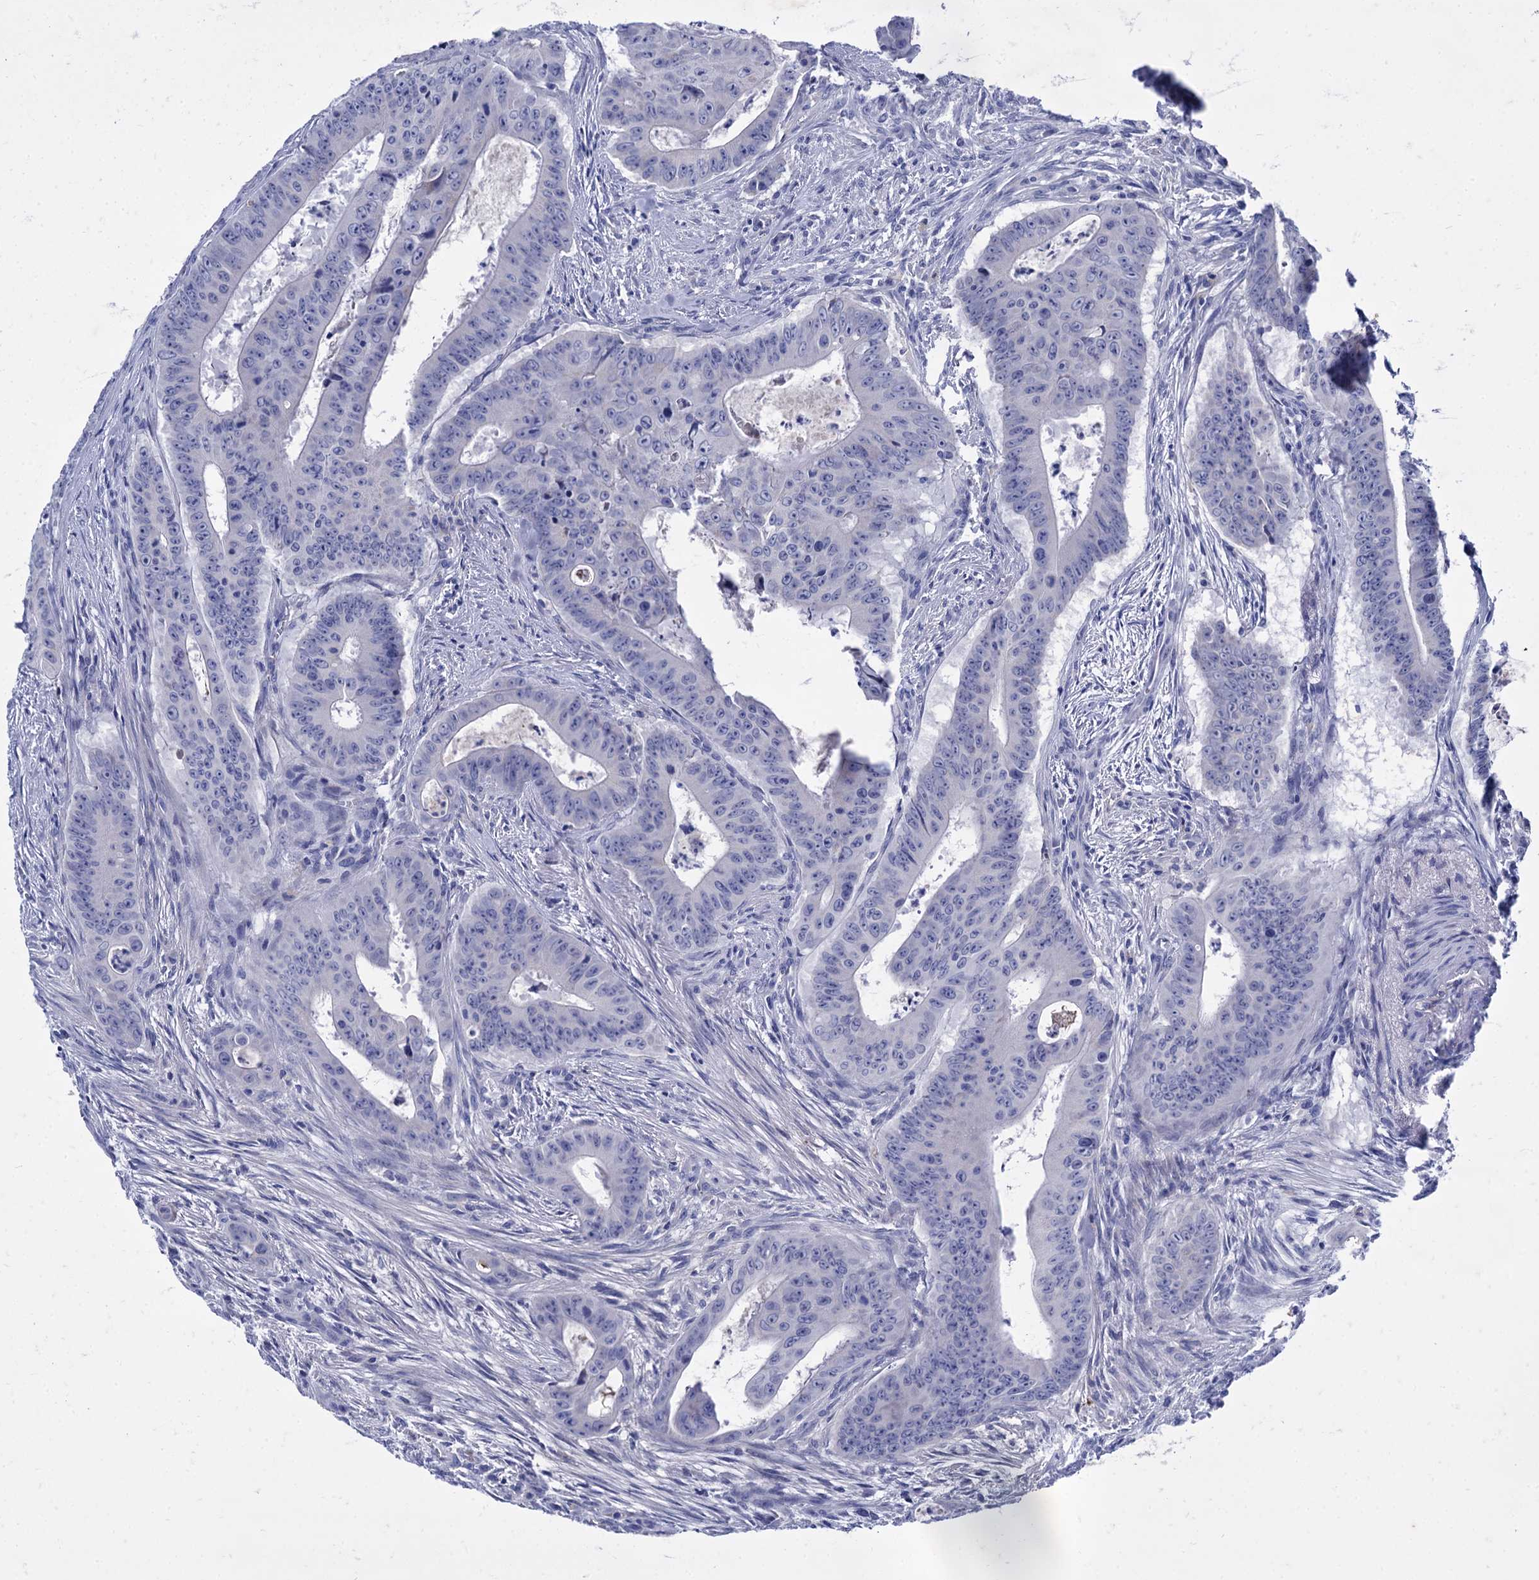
{"staining": {"intensity": "negative", "quantity": "none", "location": "none"}, "tissue": "colorectal cancer", "cell_type": "Tumor cells", "image_type": "cancer", "snomed": [{"axis": "morphology", "description": "Adenocarcinoma, NOS"}, {"axis": "topography", "description": "Colon"}], "caption": "Colorectal cancer (adenocarcinoma) stained for a protein using immunohistochemistry demonstrates no positivity tumor cells.", "gene": "TMEM72", "patient": {"sex": "female", "age": 75}}